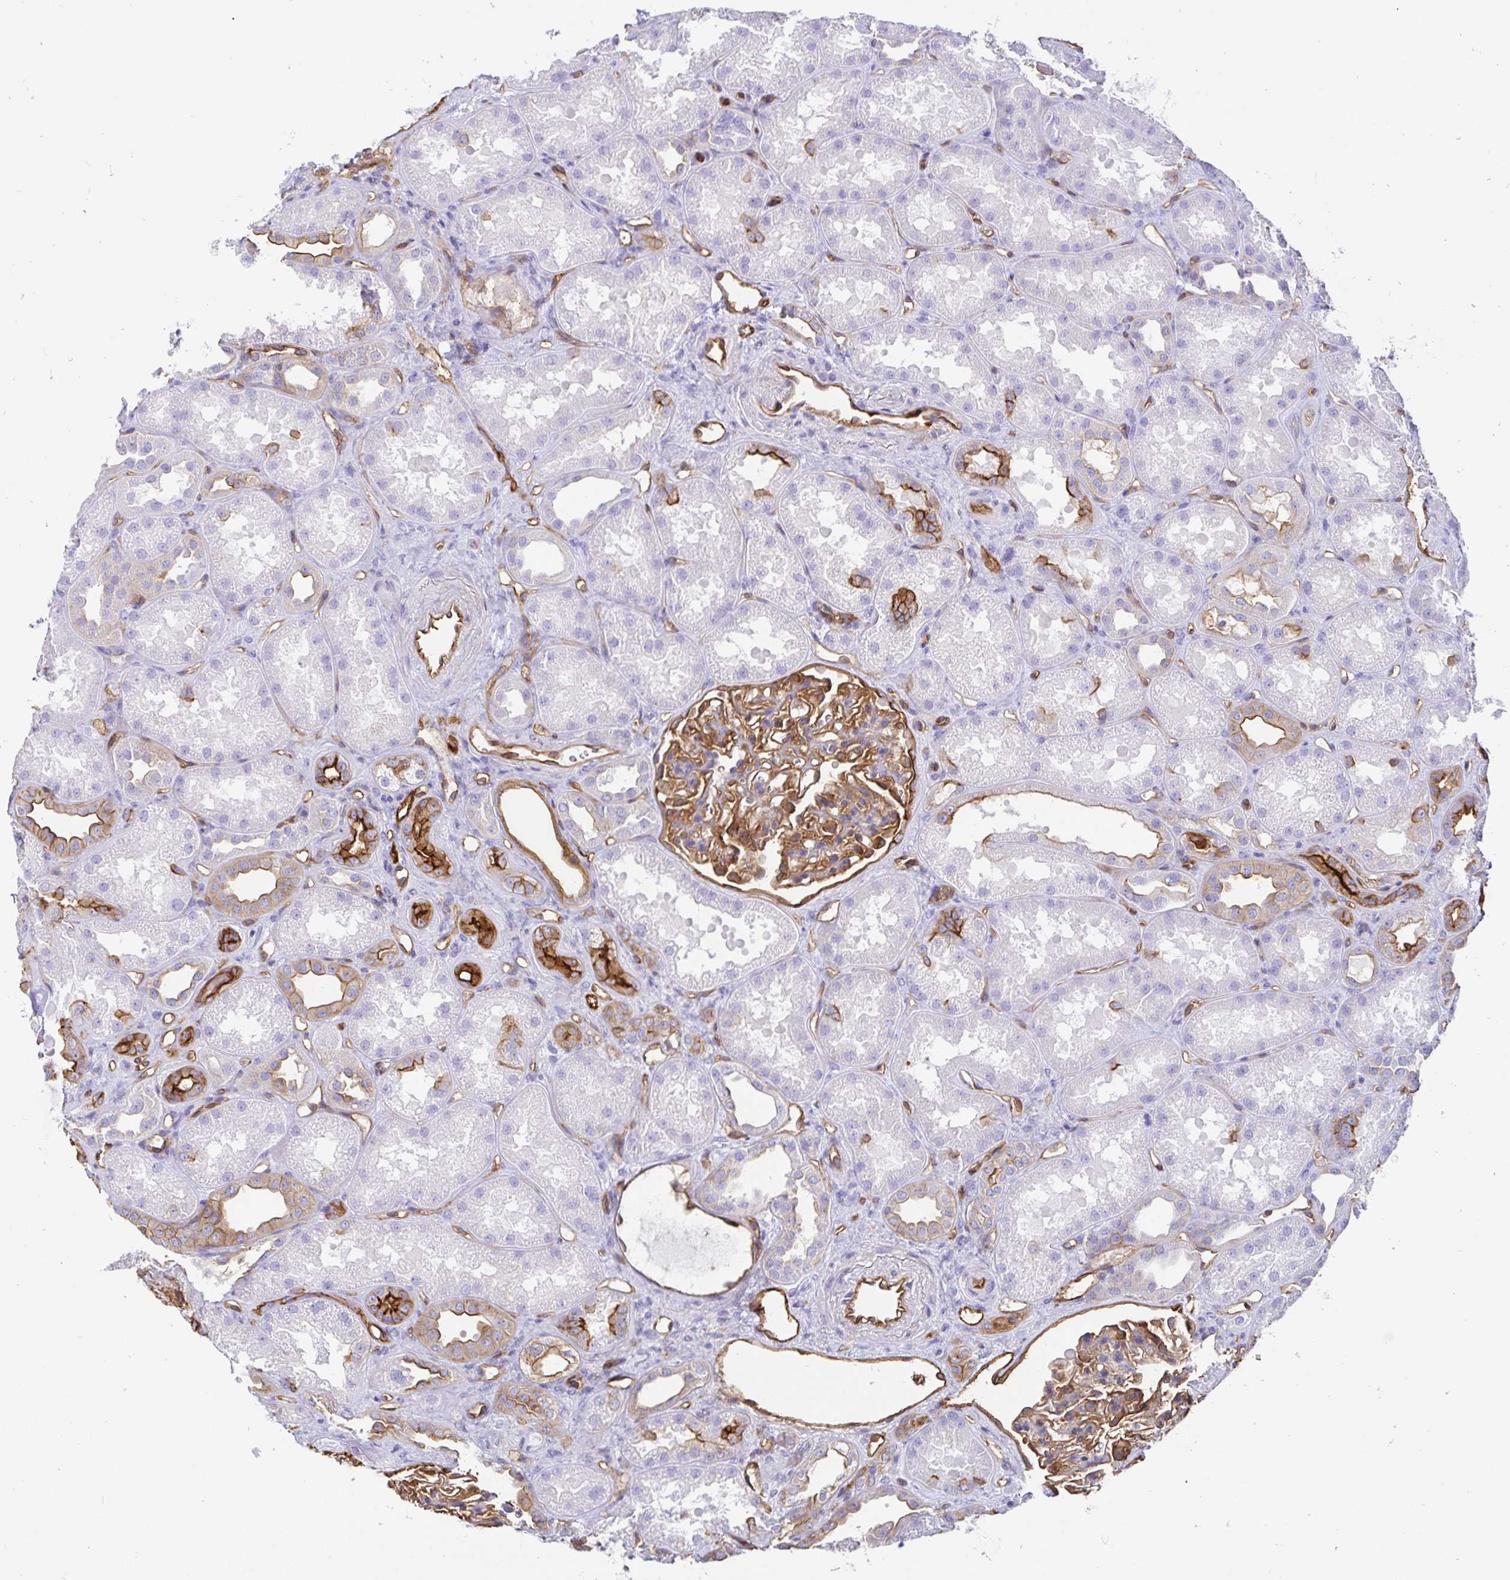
{"staining": {"intensity": "moderate", "quantity": ">75%", "location": "cytoplasmic/membranous"}, "tissue": "kidney", "cell_type": "Cells in glomeruli", "image_type": "normal", "snomed": [{"axis": "morphology", "description": "Normal tissue, NOS"}, {"axis": "topography", "description": "Kidney"}], "caption": "Cells in glomeruli show moderate cytoplasmic/membranous staining in about >75% of cells in benign kidney. The staining was performed using DAB (3,3'-diaminobenzidine), with brown indicating positive protein expression. Nuclei are stained blue with hematoxylin.", "gene": "ANXA2", "patient": {"sex": "male", "age": 61}}